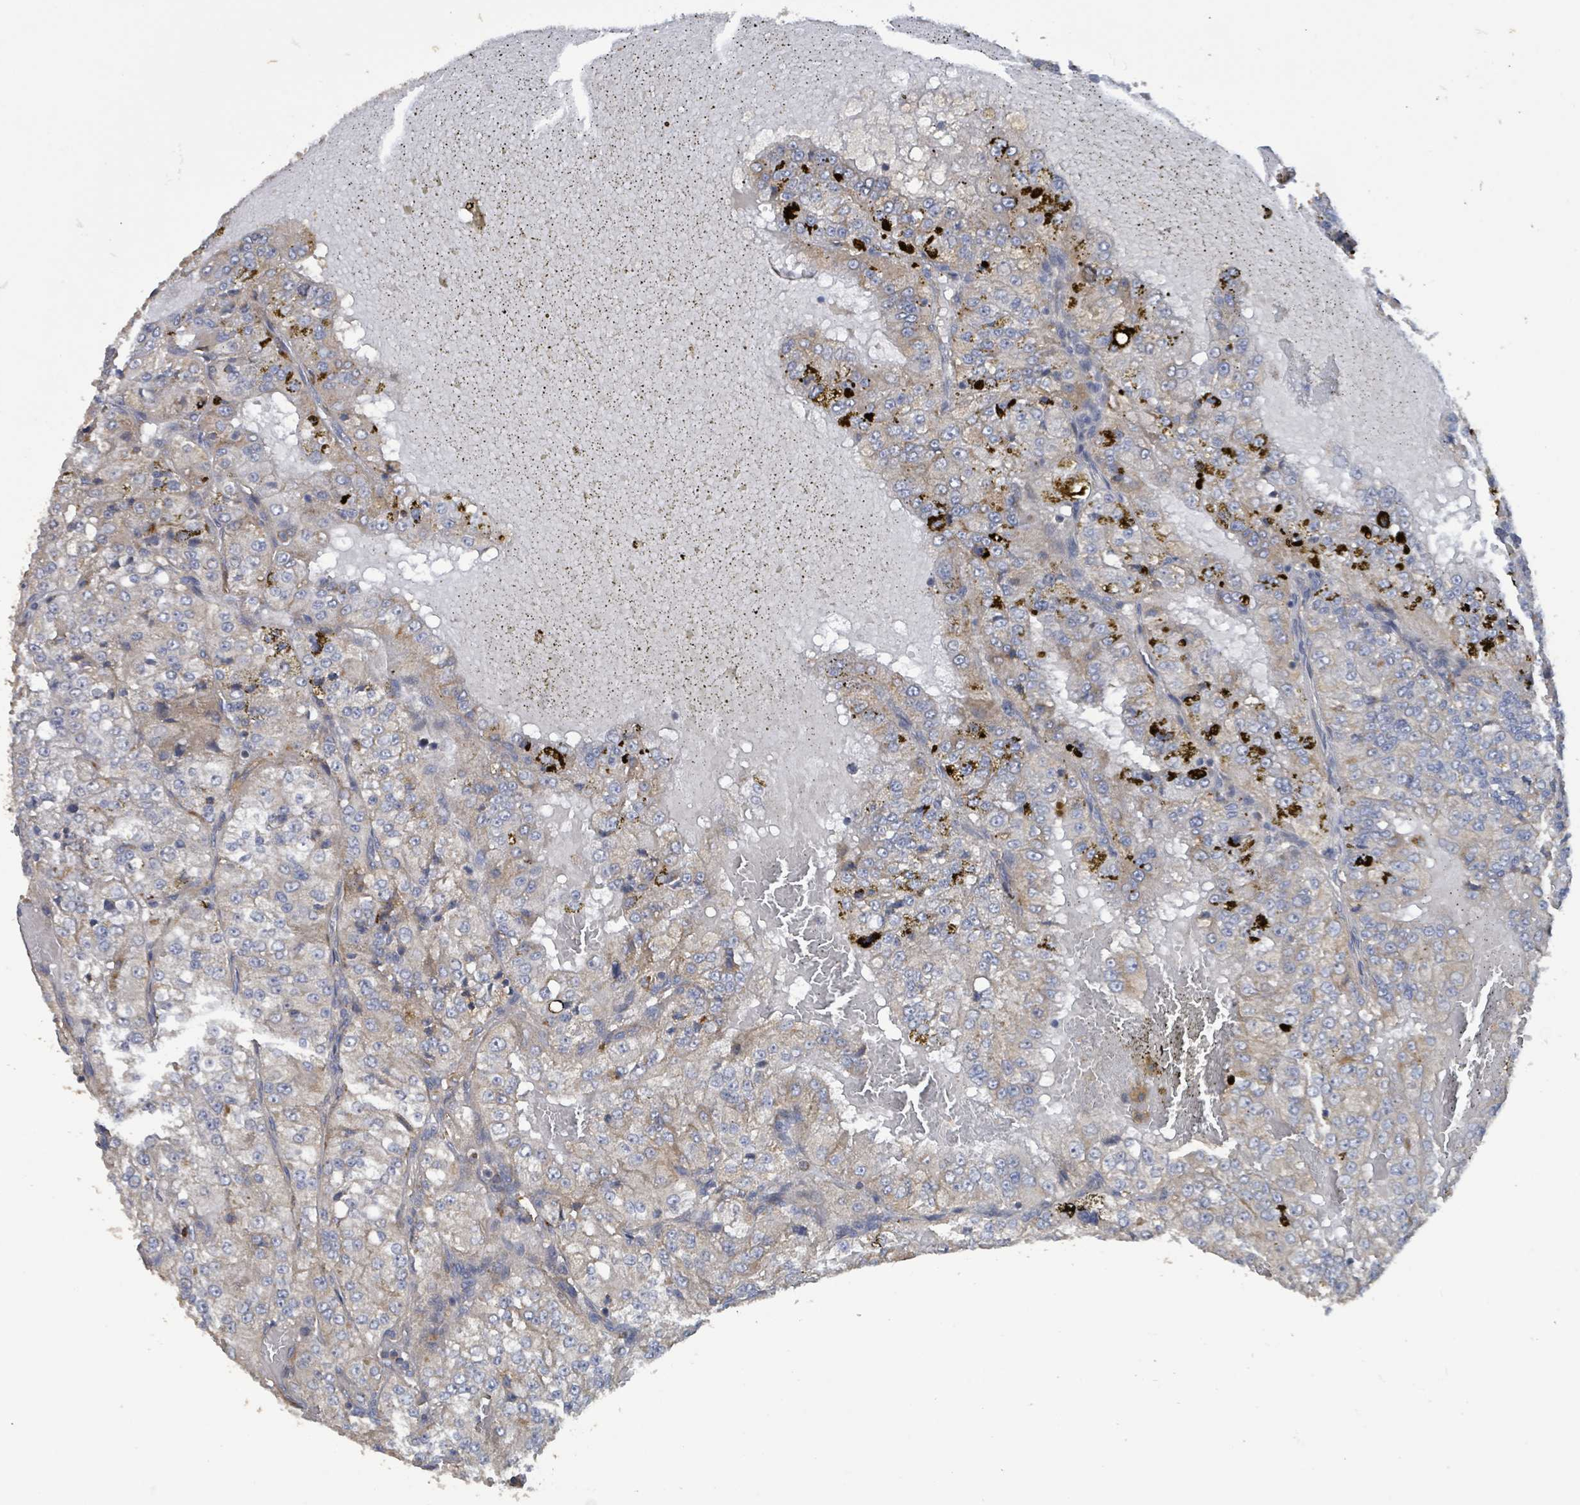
{"staining": {"intensity": "moderate", "quantity": "25%-75%", "location": "cytoplasmic/membranous"}, "tissue": "renal cancer", "cell_type": "Tumor cells", "image_type": "cancer", "snomed": [{"axis": "morphology", "description": "Adenocarcinoma, NOS"}, {"axis": "topography", "description": "Kidney"}], "caption": "Immunohistochemistry (IHC) (DAB (3,3'-diaminobenzidine)) staining of renal cancer displays moderate cytoplasmic/membranous protein positivity in about 25%-75% of tumor cells. The staining is performed using DAB brown chromogen to label protein expression. The nuclei are counter-stained blue using hematoxylin.", "gene": "PLAAT1", "patient": {"sex": "female", "age": 63}}